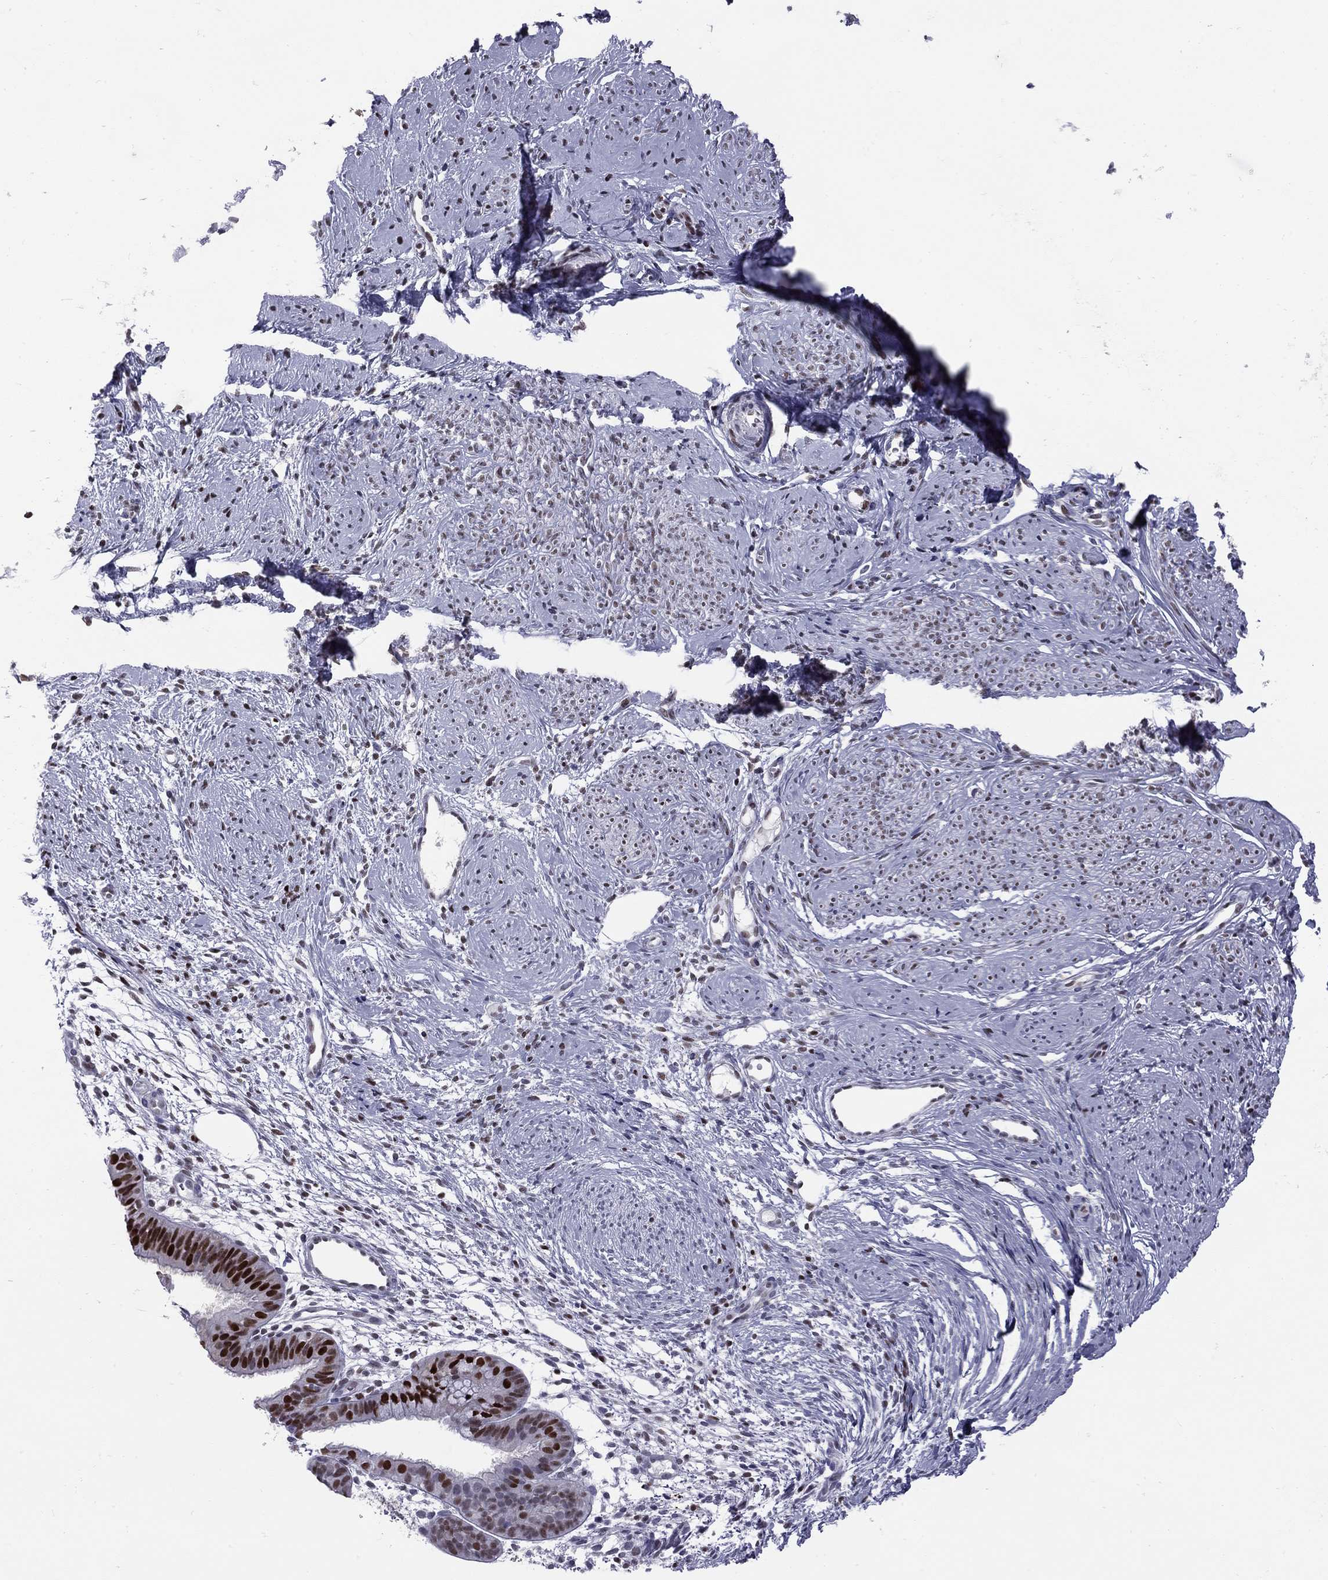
{"staining": {"intensity": "moderate", "quantity": "25%-75%", "location": "nuclear"}, "tissue": "smooth muscle", "cell_type": "Smooth muscle cells", "image_type": "normal", "snomed": [{"axis": "morphology", "description": "Normal tissue, NOS"}, {"axis": "topography", "description": "Smooth muscle"}], "caption": "The image reveals staining of normal smooth muscle, revealing moderate nuclear protein positivity (brown color) within smooth muscle cells.", "gene": "PCGF3", "patient": {"sex": "female", "age": 48}}